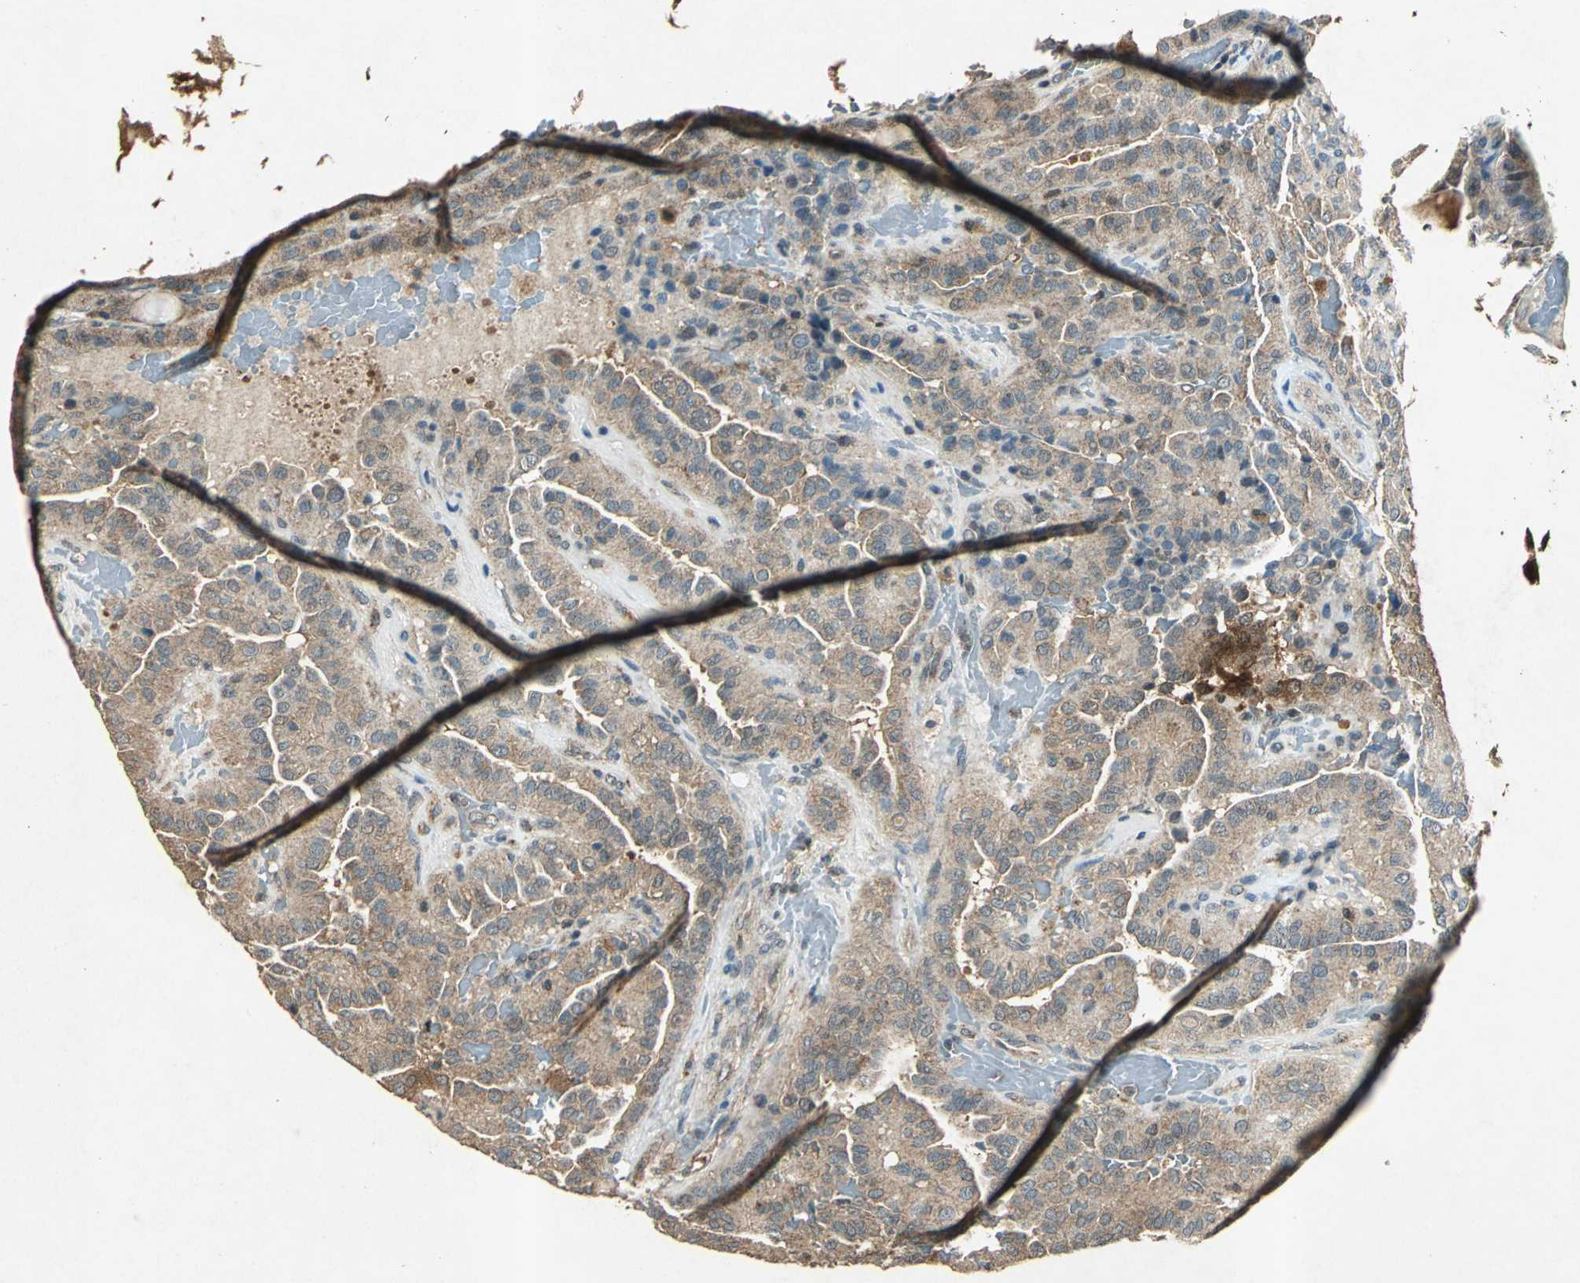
{"staining": {"intensity": "weak", "quantity": ">75%", "location": "cytoplasmic/membranous"}, "tissue": "thyroid cancer", "cell_type": "Tumor cells", "image_type": "cancer", "snomed": [{"axis": "morphology", "description": "Papillary adenocarcinoma, NOS"}, {"axis": "topography", "description": "Thyroid gland"}], "caption": "There is low levels of weak cytoplasmic/membranous positivity in tumor cells of thyroid papillary adenocarcinoma, as demonstrated by immunohistochemical staining (brown color).", "gene": "AHSA1", "patient": {"sex": "male", "age": 77}}